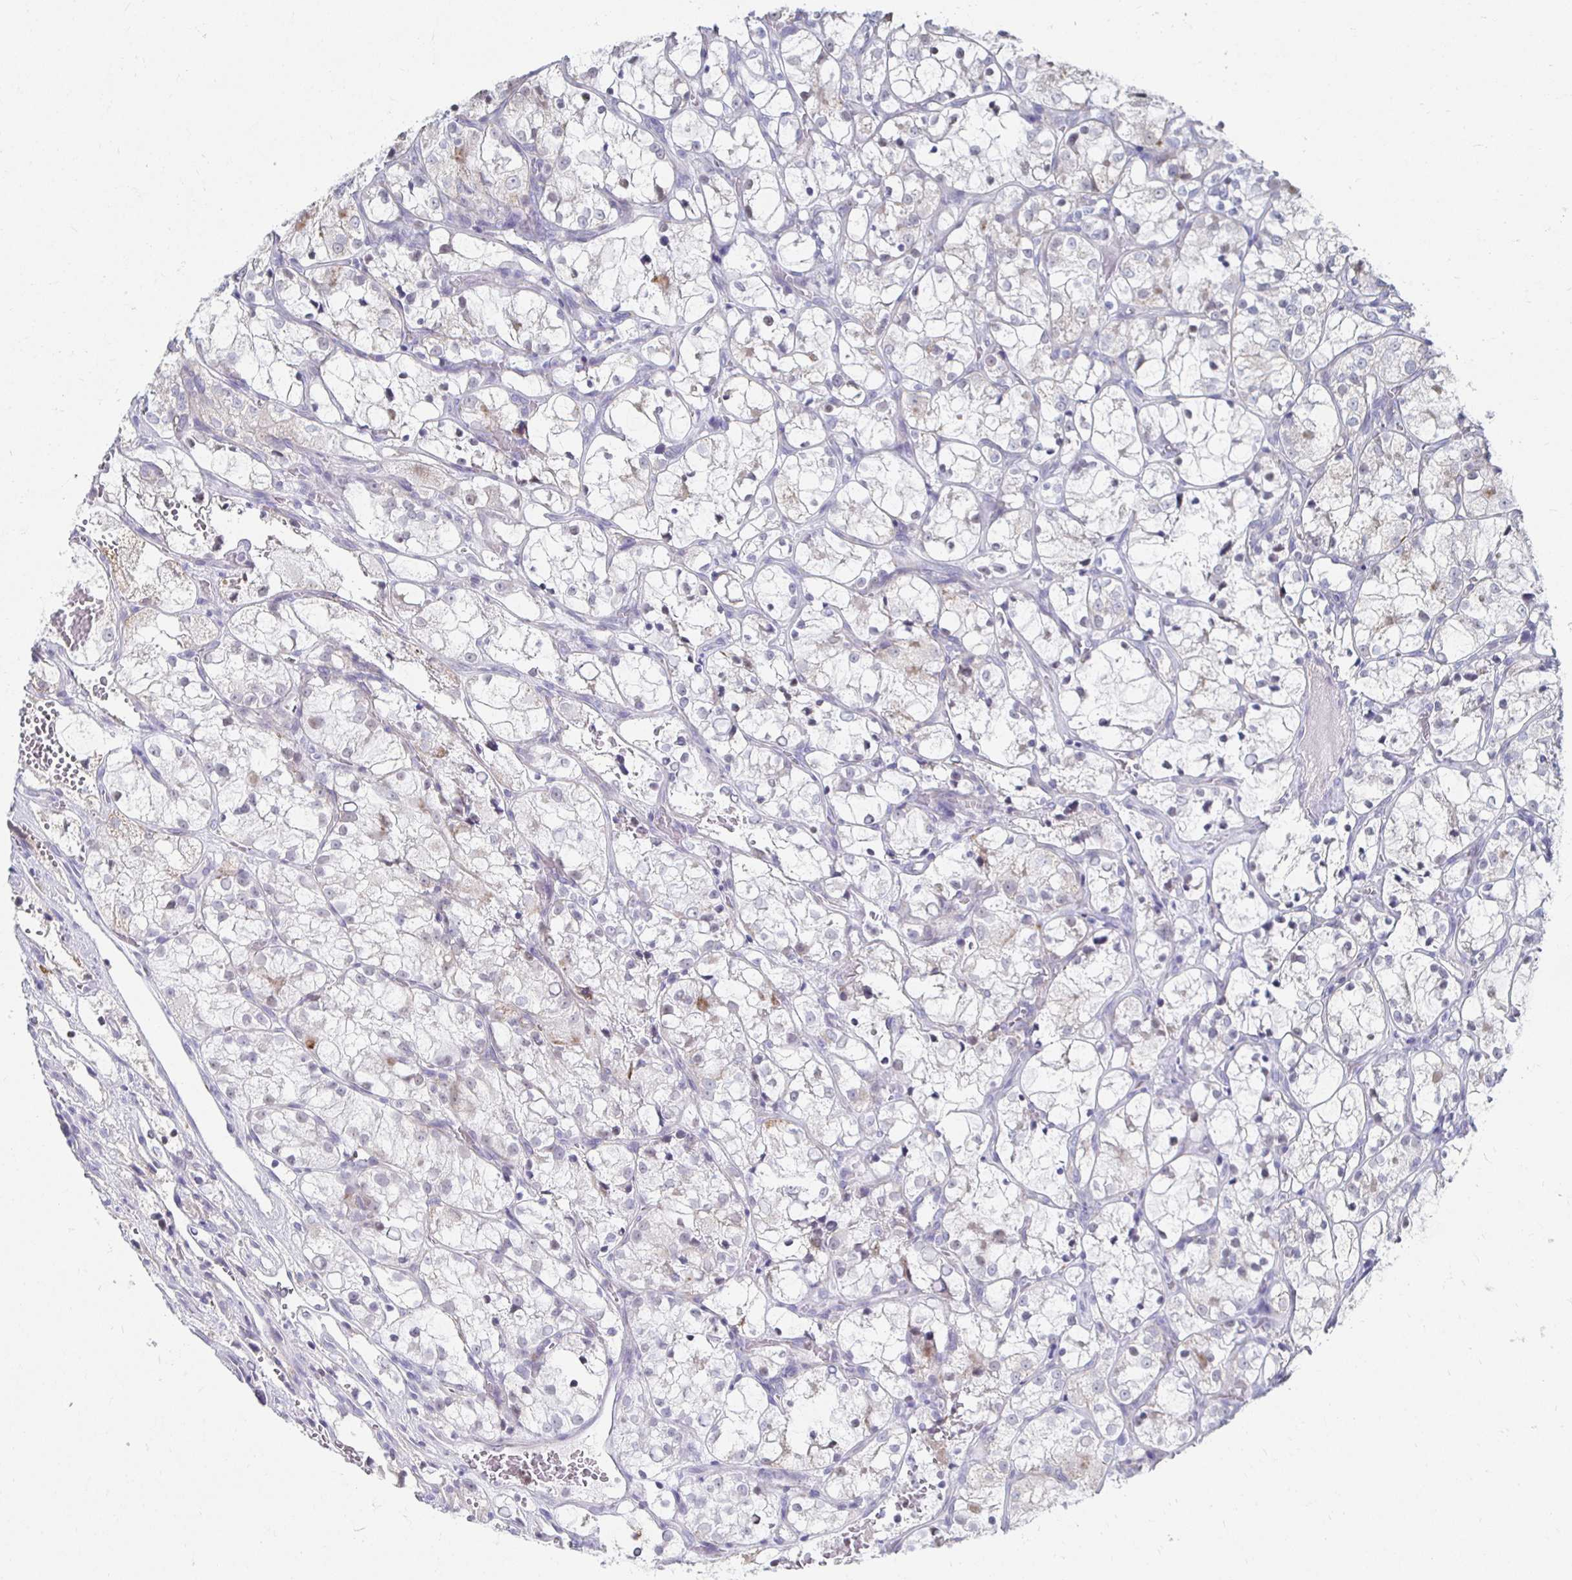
{"staining": {"intensity": "negative", "quantity": "none", "location": "none"}, "tissue": "renal cancer", "cell_type": "Tumor cells", "image_type": "cancer", "snomed": [{"axis": "morphology", "description": "Adenocarcinoma, NOS"}, {"axis": "topography", "description": "Kidney"}], "caption": "This is an immunohistochemistry (IHC) image of renal cancer (adenocarcinoma). There is no staining in tumor cells.", "gene": "NOCT", "patient": {"sex": "female", "age": 69}}